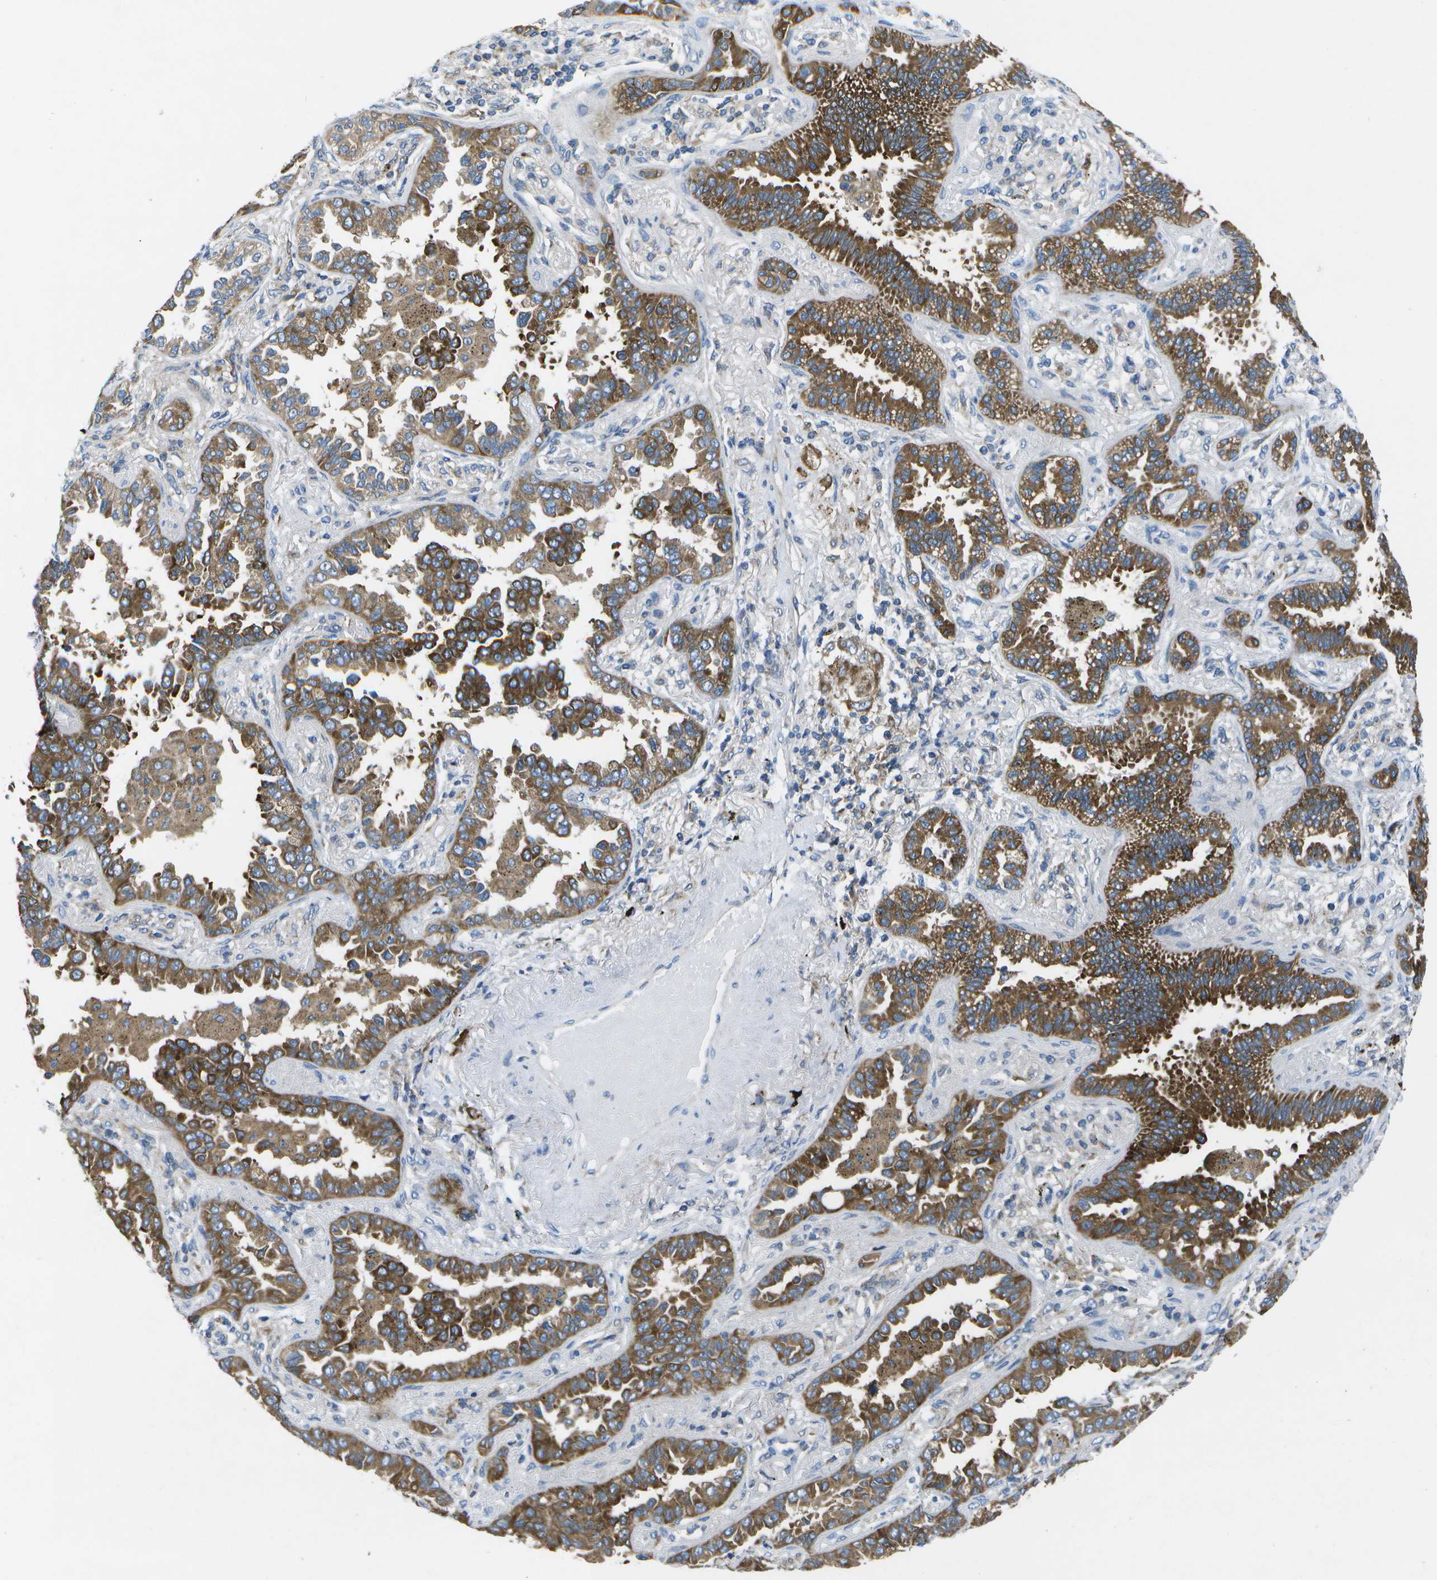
{"staining": {"intensity": "moderate", "quantity": ">75%", "location": "cytoplasmic/membranous"}, "tissue": "lung cancer", "cell_type": "Tumor cells", "image_type": "cancer", "snomed": [{"axis": "morphology", "description": "Normal tissue, NOS"}, {"axis": "morphology", "description": "Adenocarcinoma, NOS"}, {"axis": "topography", "description": "Lung"}], "caption": "A micrograph showing moderate cytoplasmic/membranous staining in approximately >75% of tumor cells in lung cancer, as visualized by brown immunohistochemical staining.", "gene": "GDF5", "patient": {"sex": "male", "age": 59}}